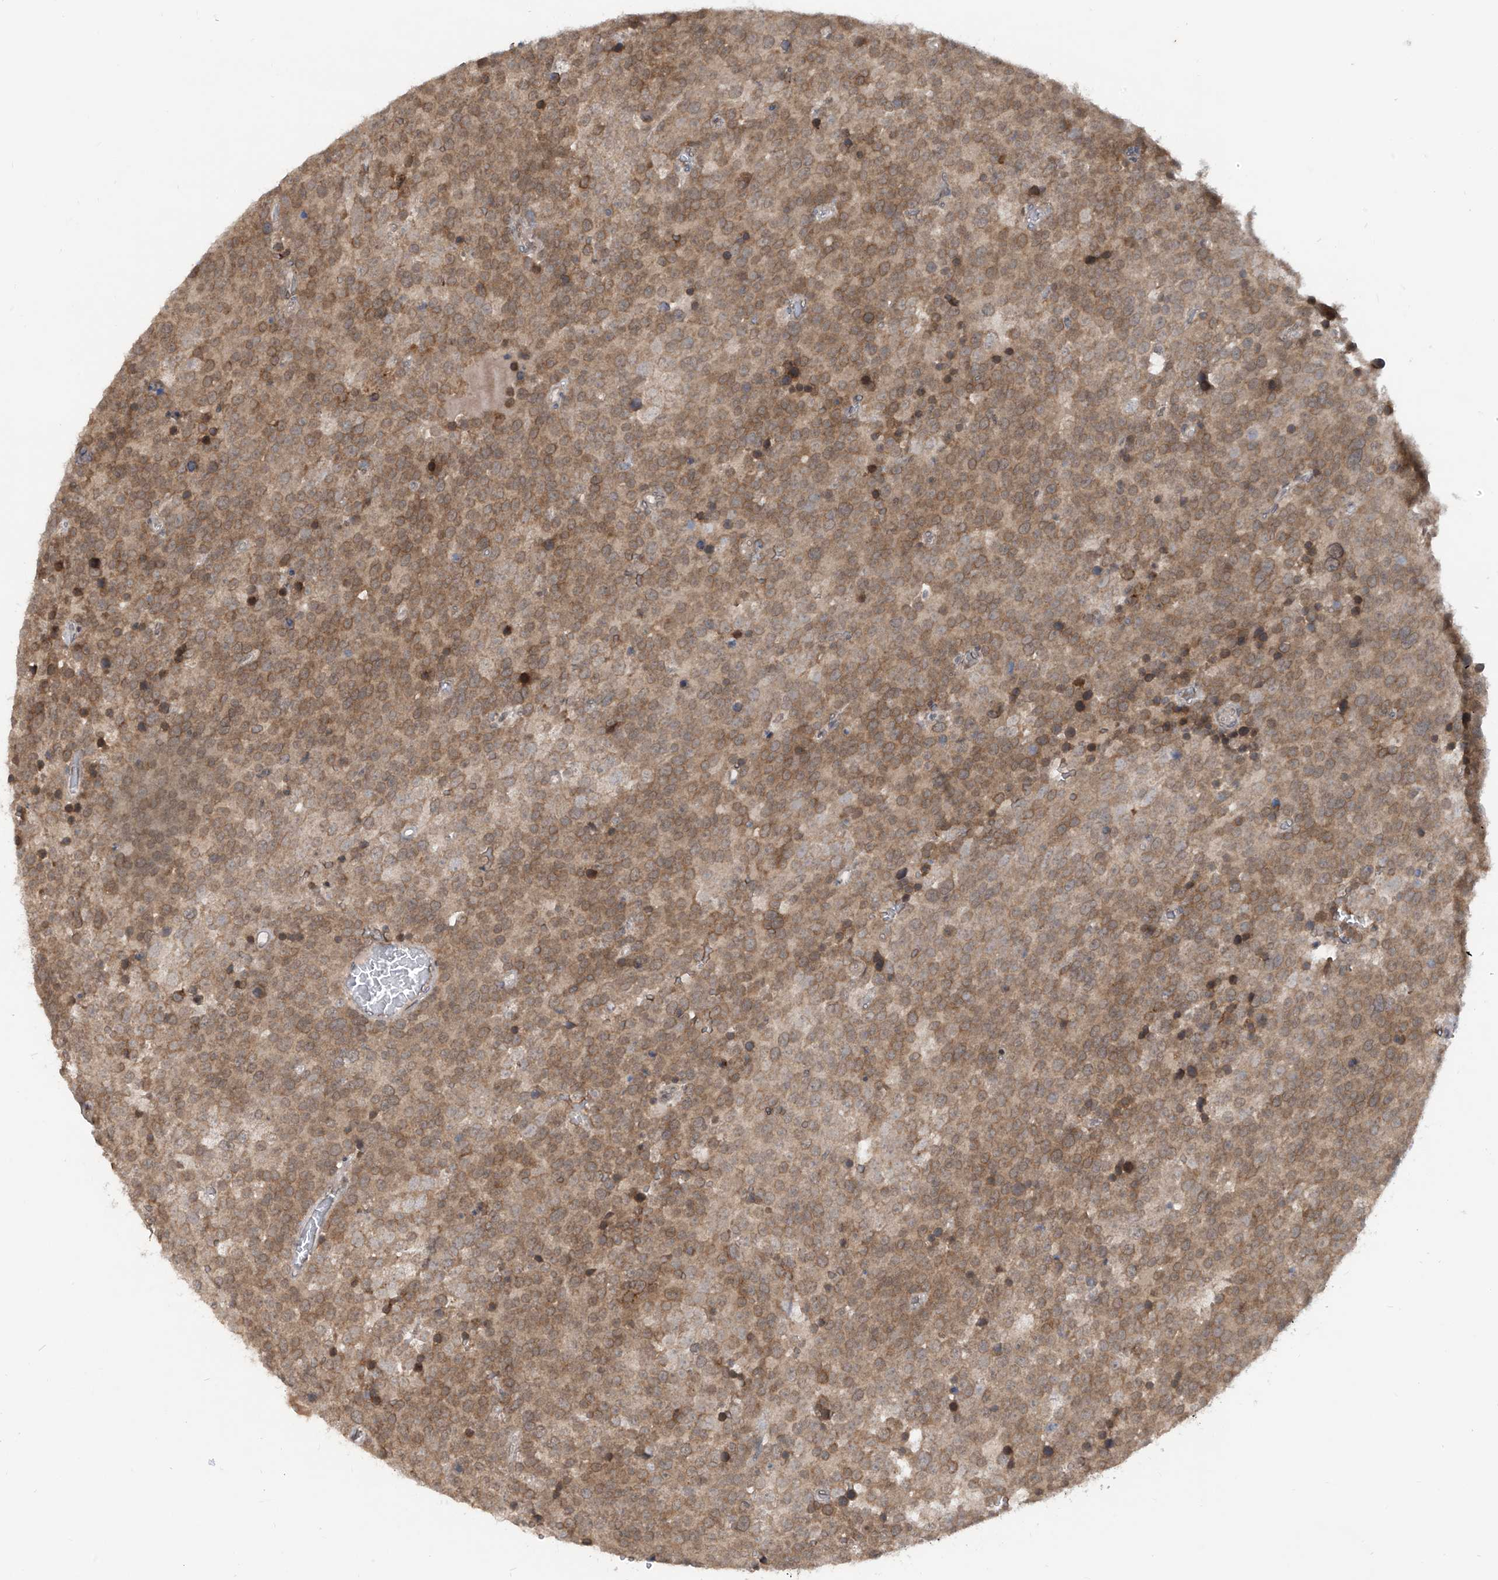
{"staining": {"intensity": "moderate", "quantity": ">75%", "location": "cytoplasmic/membranous"}, "tissue": "testis cancer", "cell_type": "Tumor cells", "image_type": "cancer", "snomed": [{"axis": "morphology", "description": "Seminoma, NOS"}, {"axis": "topography", "description": "Testis"}], "caption": "Moderate cytoplasmic/membranous protein positivity is seen in about >75% of tumor cells in seminoma (testis). Immunohistochemistry stains the protein of interest in brown and the nuclei are stained blue.", "gene": "LAGE3", "patient": {"sex": "male", "age": 71}}